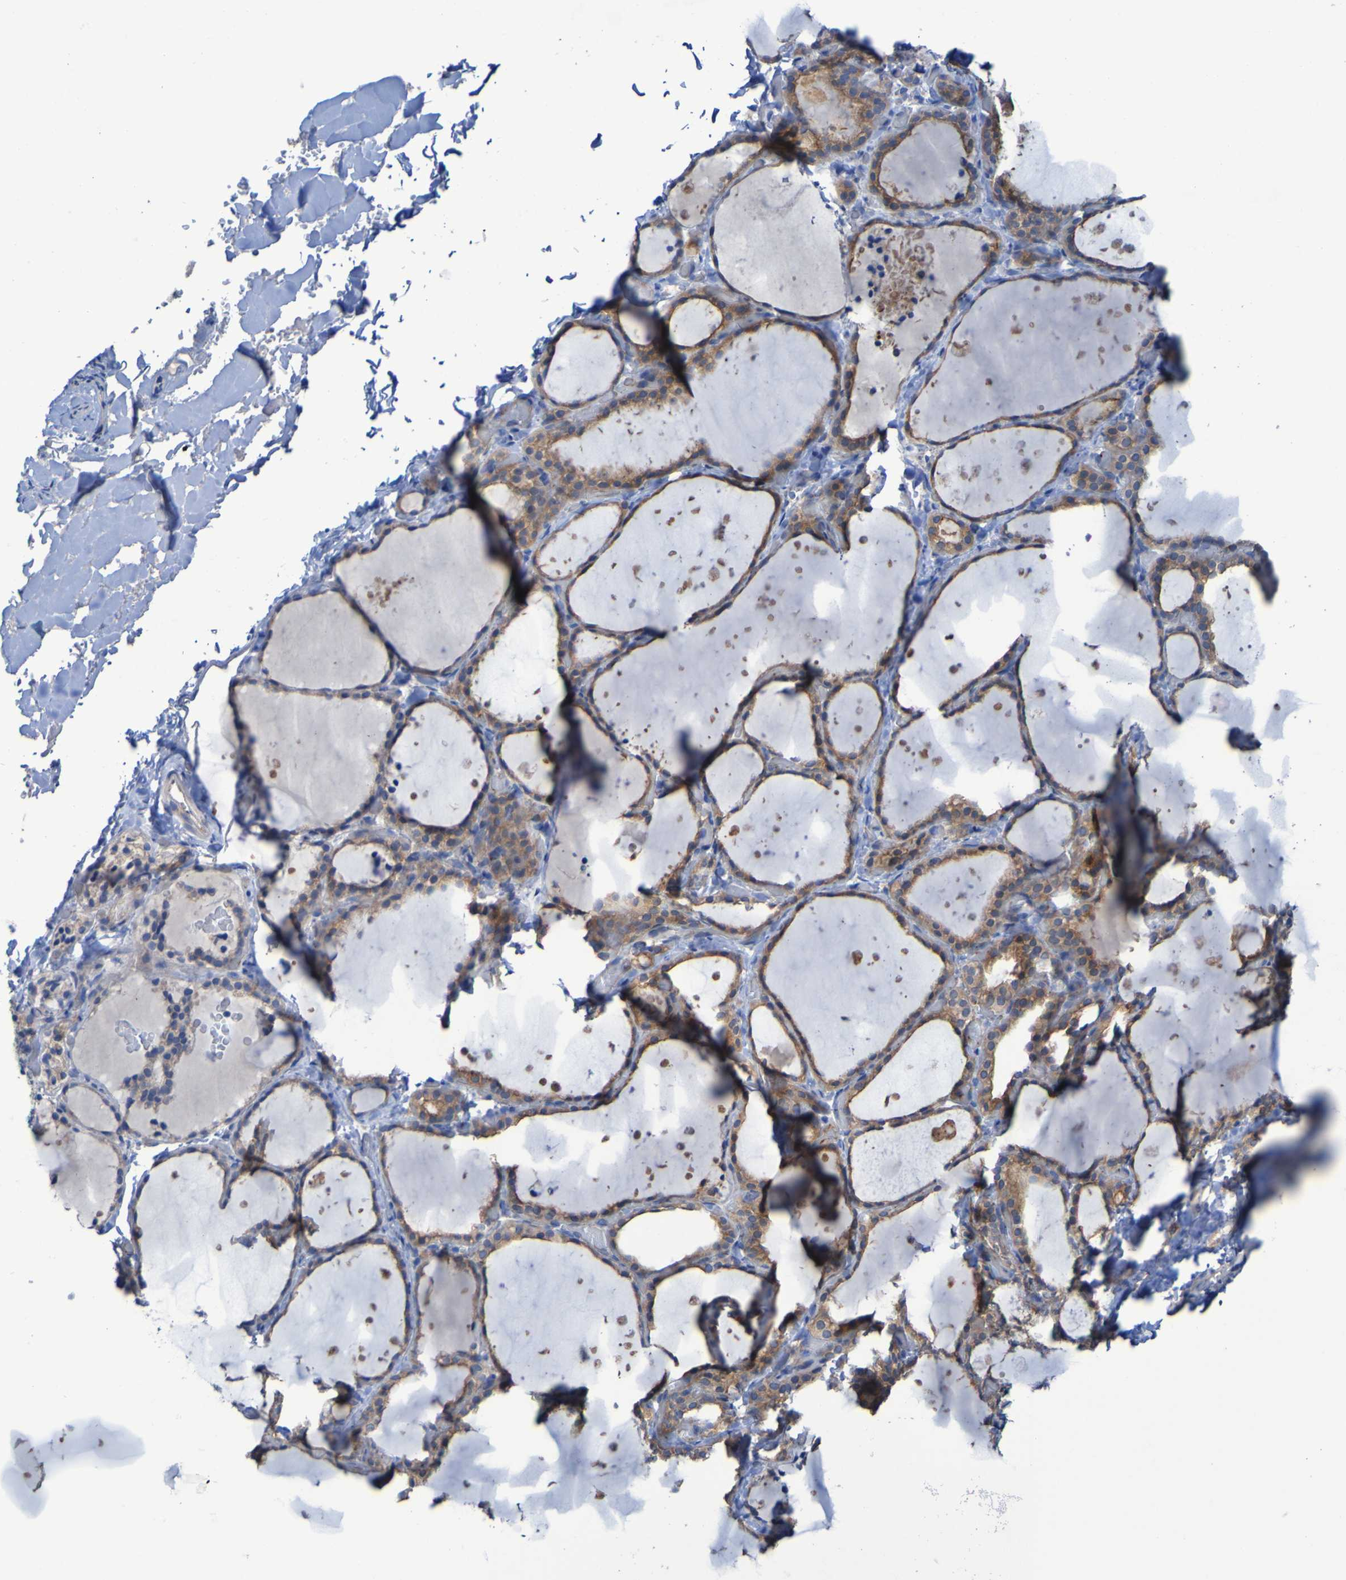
{"staining": {"intensity": "moderate", "quantity": ">75%", "location": "cytoplasmic/membranous"}, "tissue": "thyroid gland", "cell_type": "Glandular cells", "image_type": "normal", "snomed": [{"axis": "morphology", "description": "Normal tissue, NOS"}, {"axis": "topography", "description": "Thyroid gland"}], "caption": "A brown stain highlights moderate cytoplasmic/membranous positivity of a protein in glandular cells of normal human thyroid gland.", "gene": "ARHGEF16", "patient": {"sex": "female", "age": 44}}